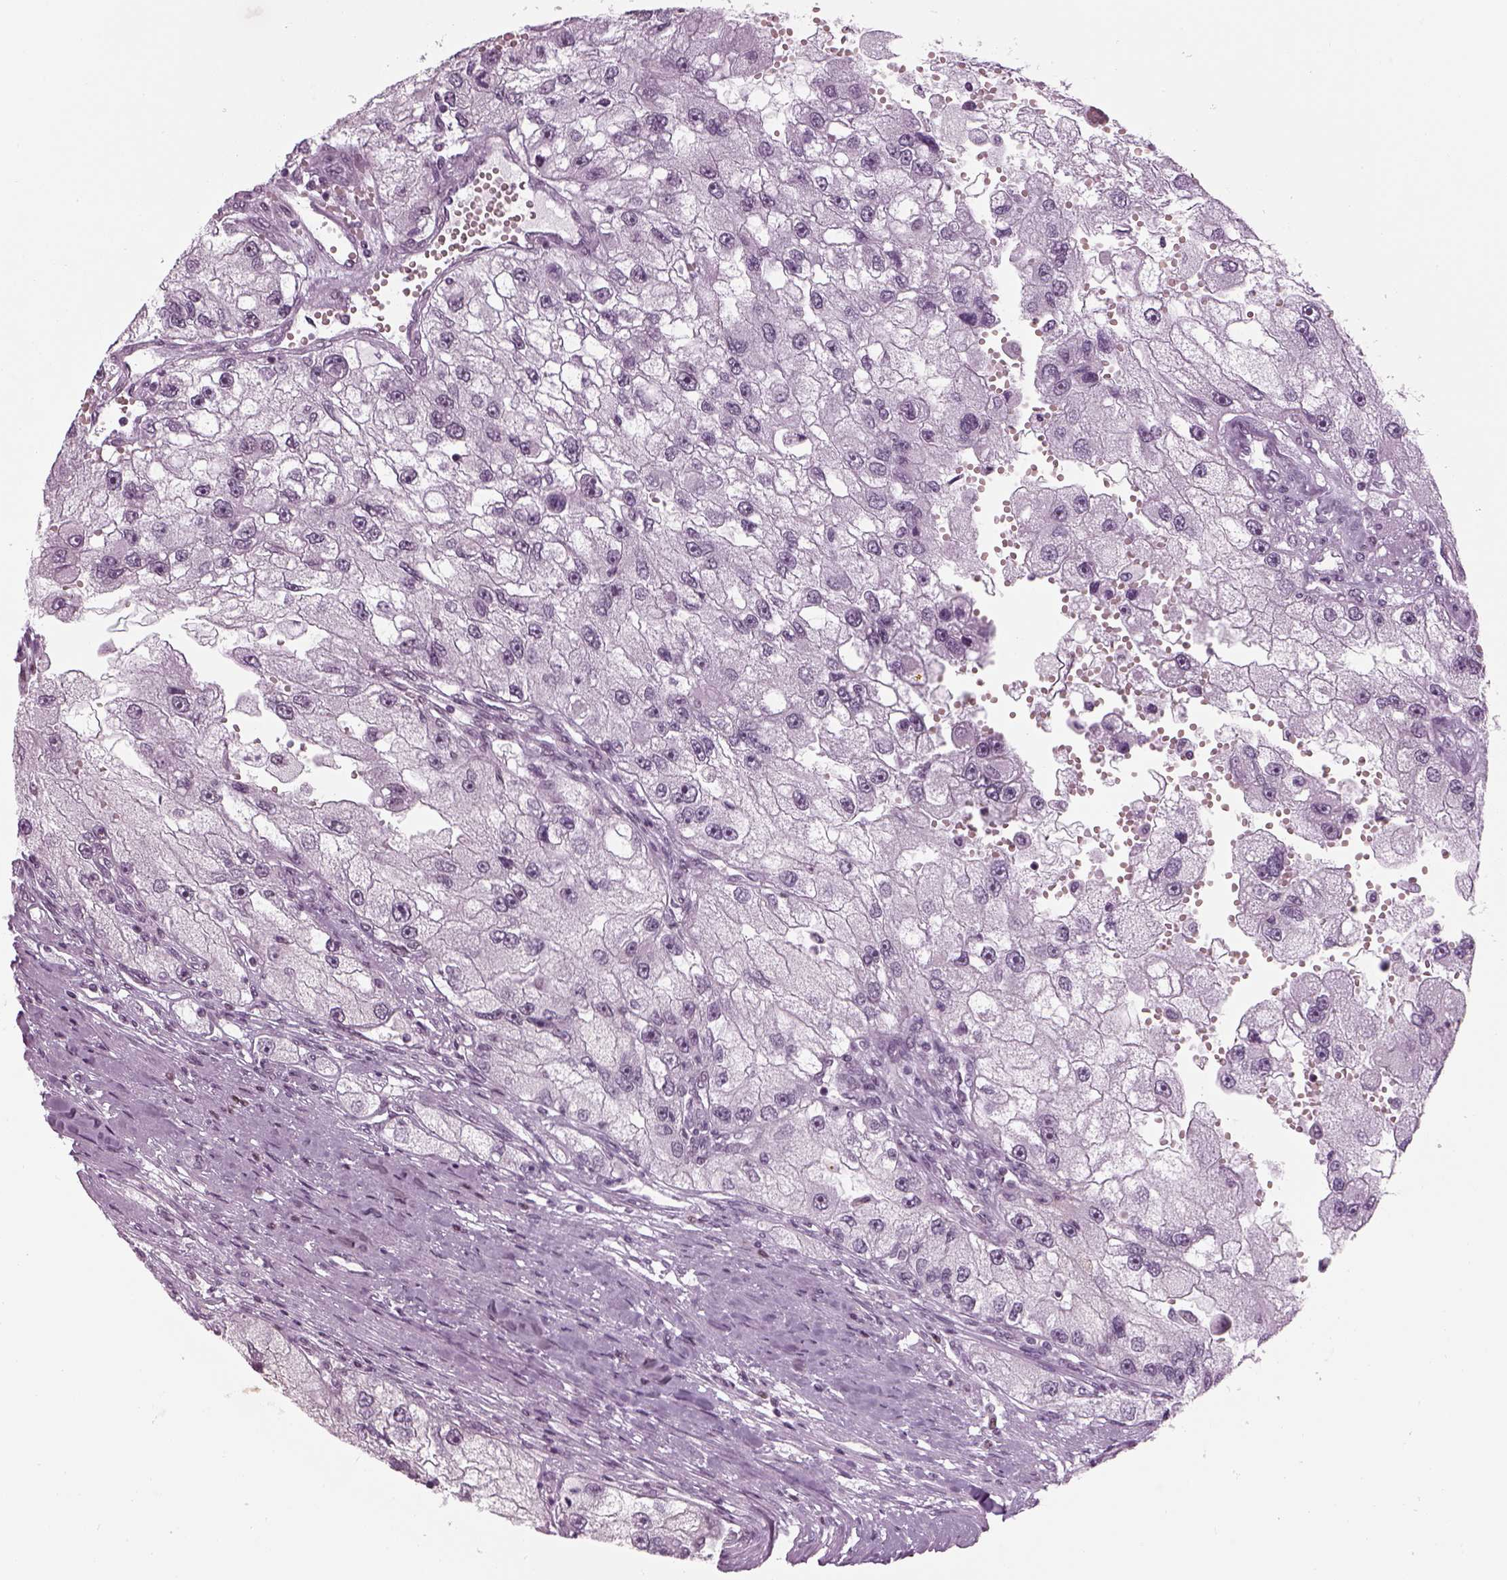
{"staining": {"intensity": "negative", "quantity": "none", "location": "none"}, "tissue": "renal cancer", "cell_type": "Tumor cells", "image_type": "cancer", "snomed": [{"axis": "morphology", "description": "Adenocarcinoma, NOS"}, {"axis": "topography", "description": "Kidney"}], "caption": "This is a image of IHC staining of renal cancer (adenocarcinoma), which shows no positivity in tumor cells.", "gene": "KCNG2", "patient": {"sex": "male", "age": 63}}